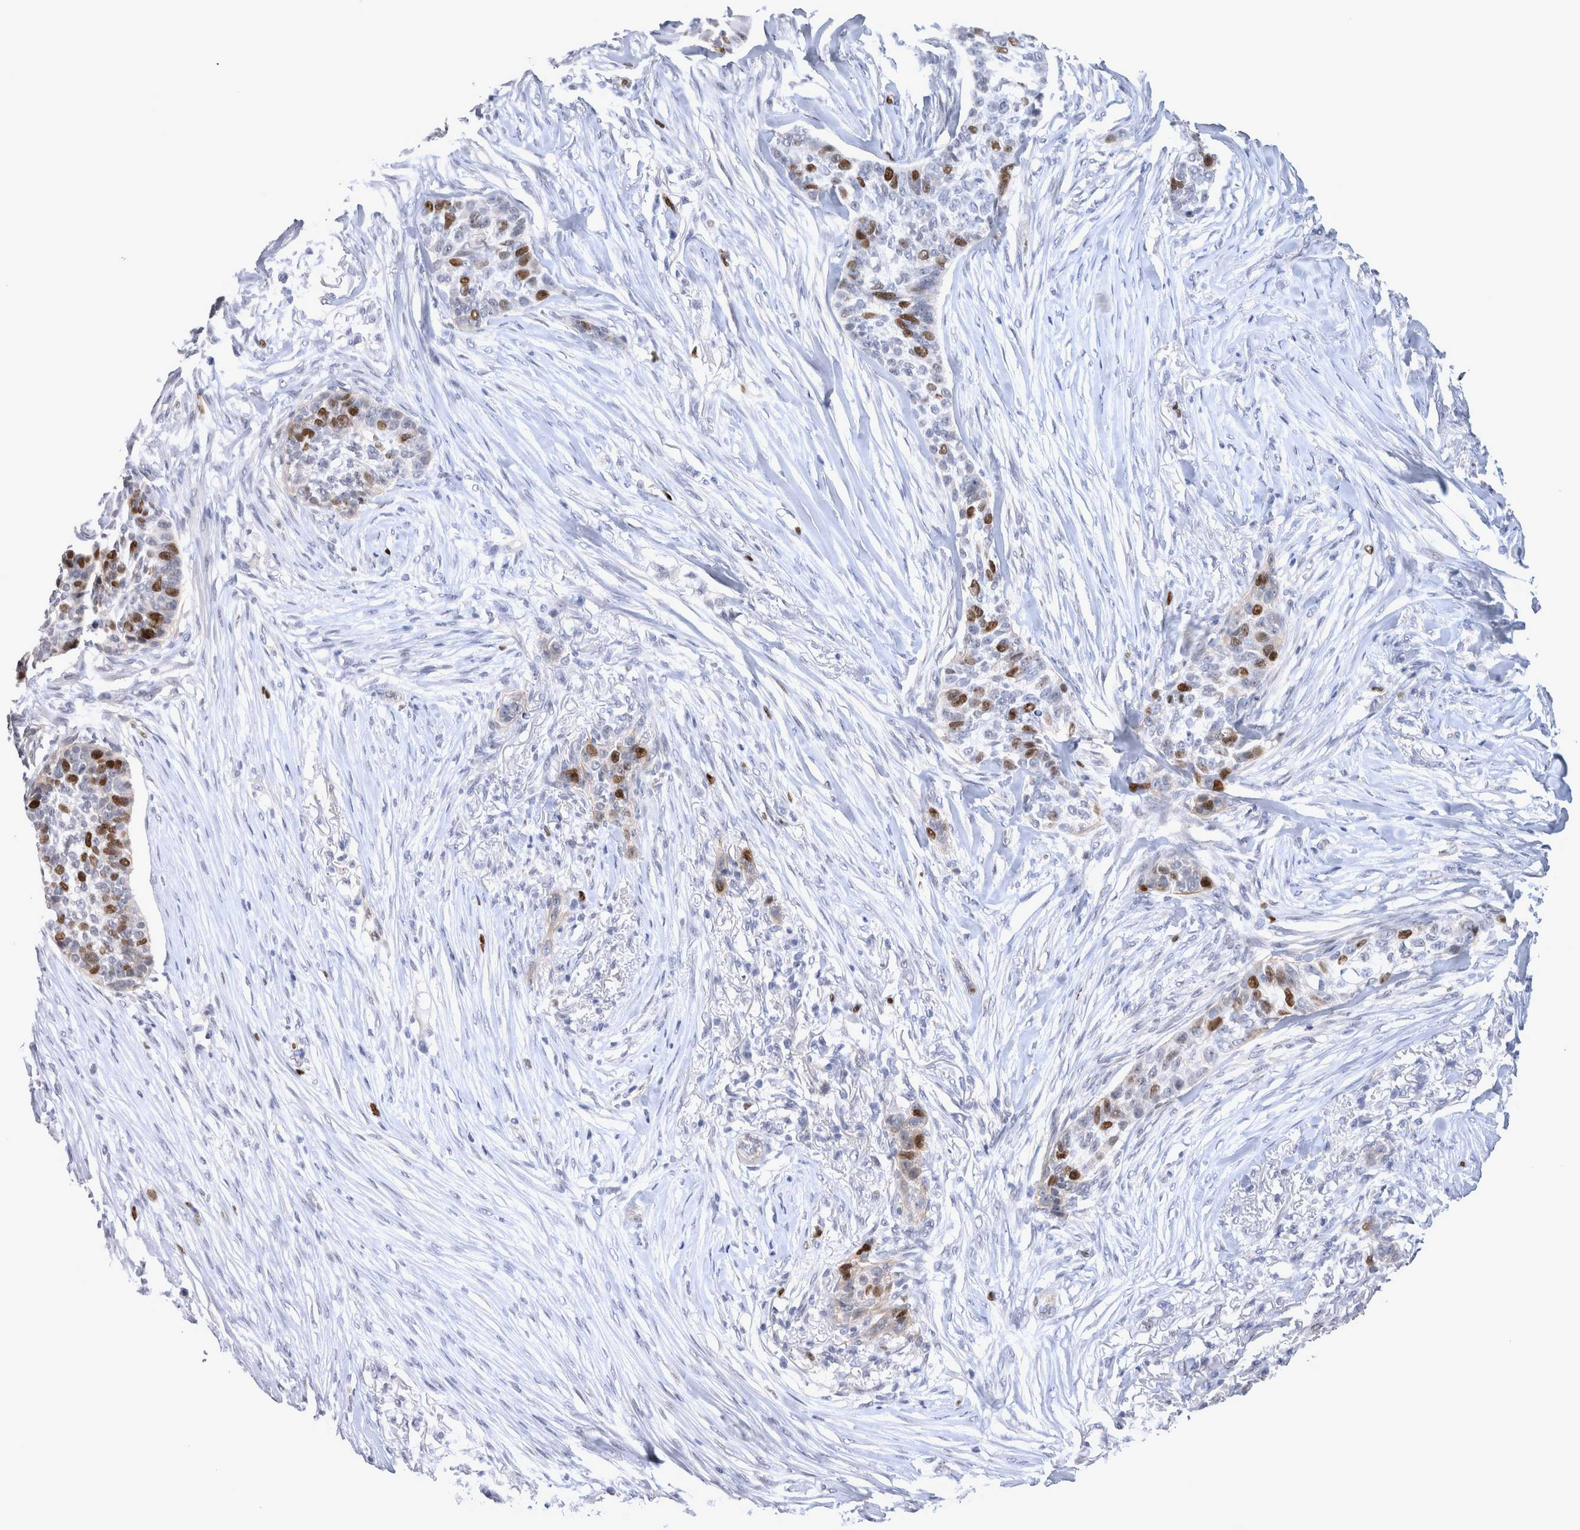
{"staining": {"intensity": "strong", "quantity": "25%-75%", "location": "nuclear"}, "tissue": "skin cancer", "cell_type": "Tumor cells", "image_type": "cancer", "snomed": [{"axis": "morphology", "description": "Basal cell carcinoma"}, {"axis": "topography", "description": "Skin"}], "caption": "Protein expression analysis of human basal cell carcinoma (skin) reveals strong nuclear positivity in about 25%-75% of tumor cells.", "gene": "KIF18B", "patient": {"sex": "male", "age": 85}}